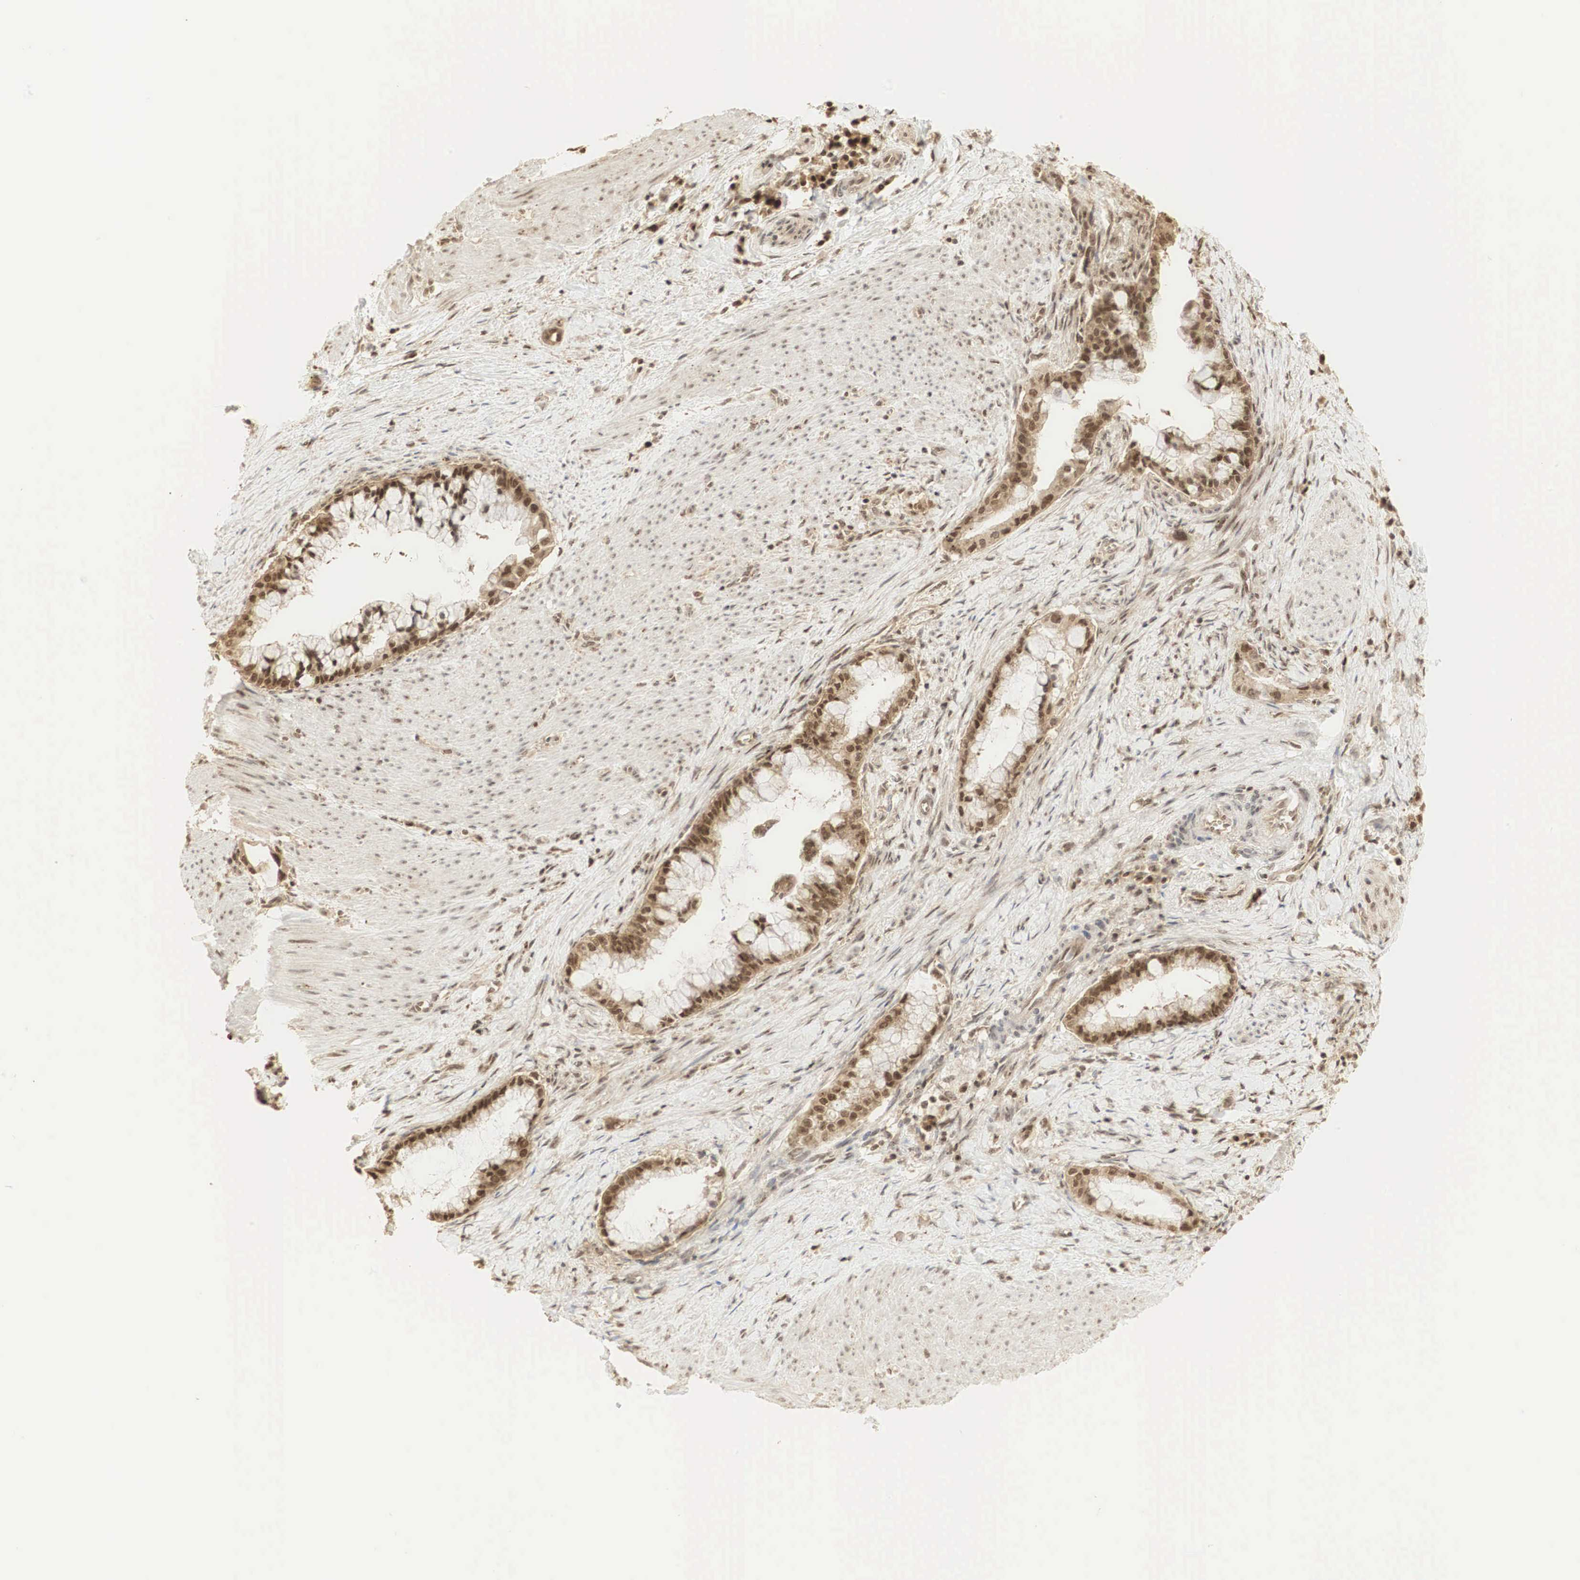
{"staining": {"intensity": "strong", "quantity": ">75%", "location": "cytoplasmic/membranous,nuclear"}, "tissue": "pancreatic cancer", "cell_type": "Tumor cells", "image_type": "cancer", "snomed": [{"axis": "morphology", "description": "Adenocarcinoma, NOS"}, {"axis": "topography", "description": "Pancreas"}], "caption": "Pancreatic cancer (adenocarcinoma) stained for a protein shows strong cytoplasmic/membranous and nuclear positivity in tumor cells. The staining is performed using DAB (3,3'-diaminobenzidine) brown chromogen to label protein expression. The nuclei are counter-stained blue using hematoxylin.", "gene": "RNF113A", "patient": {"sex": "male", "age": 59}}